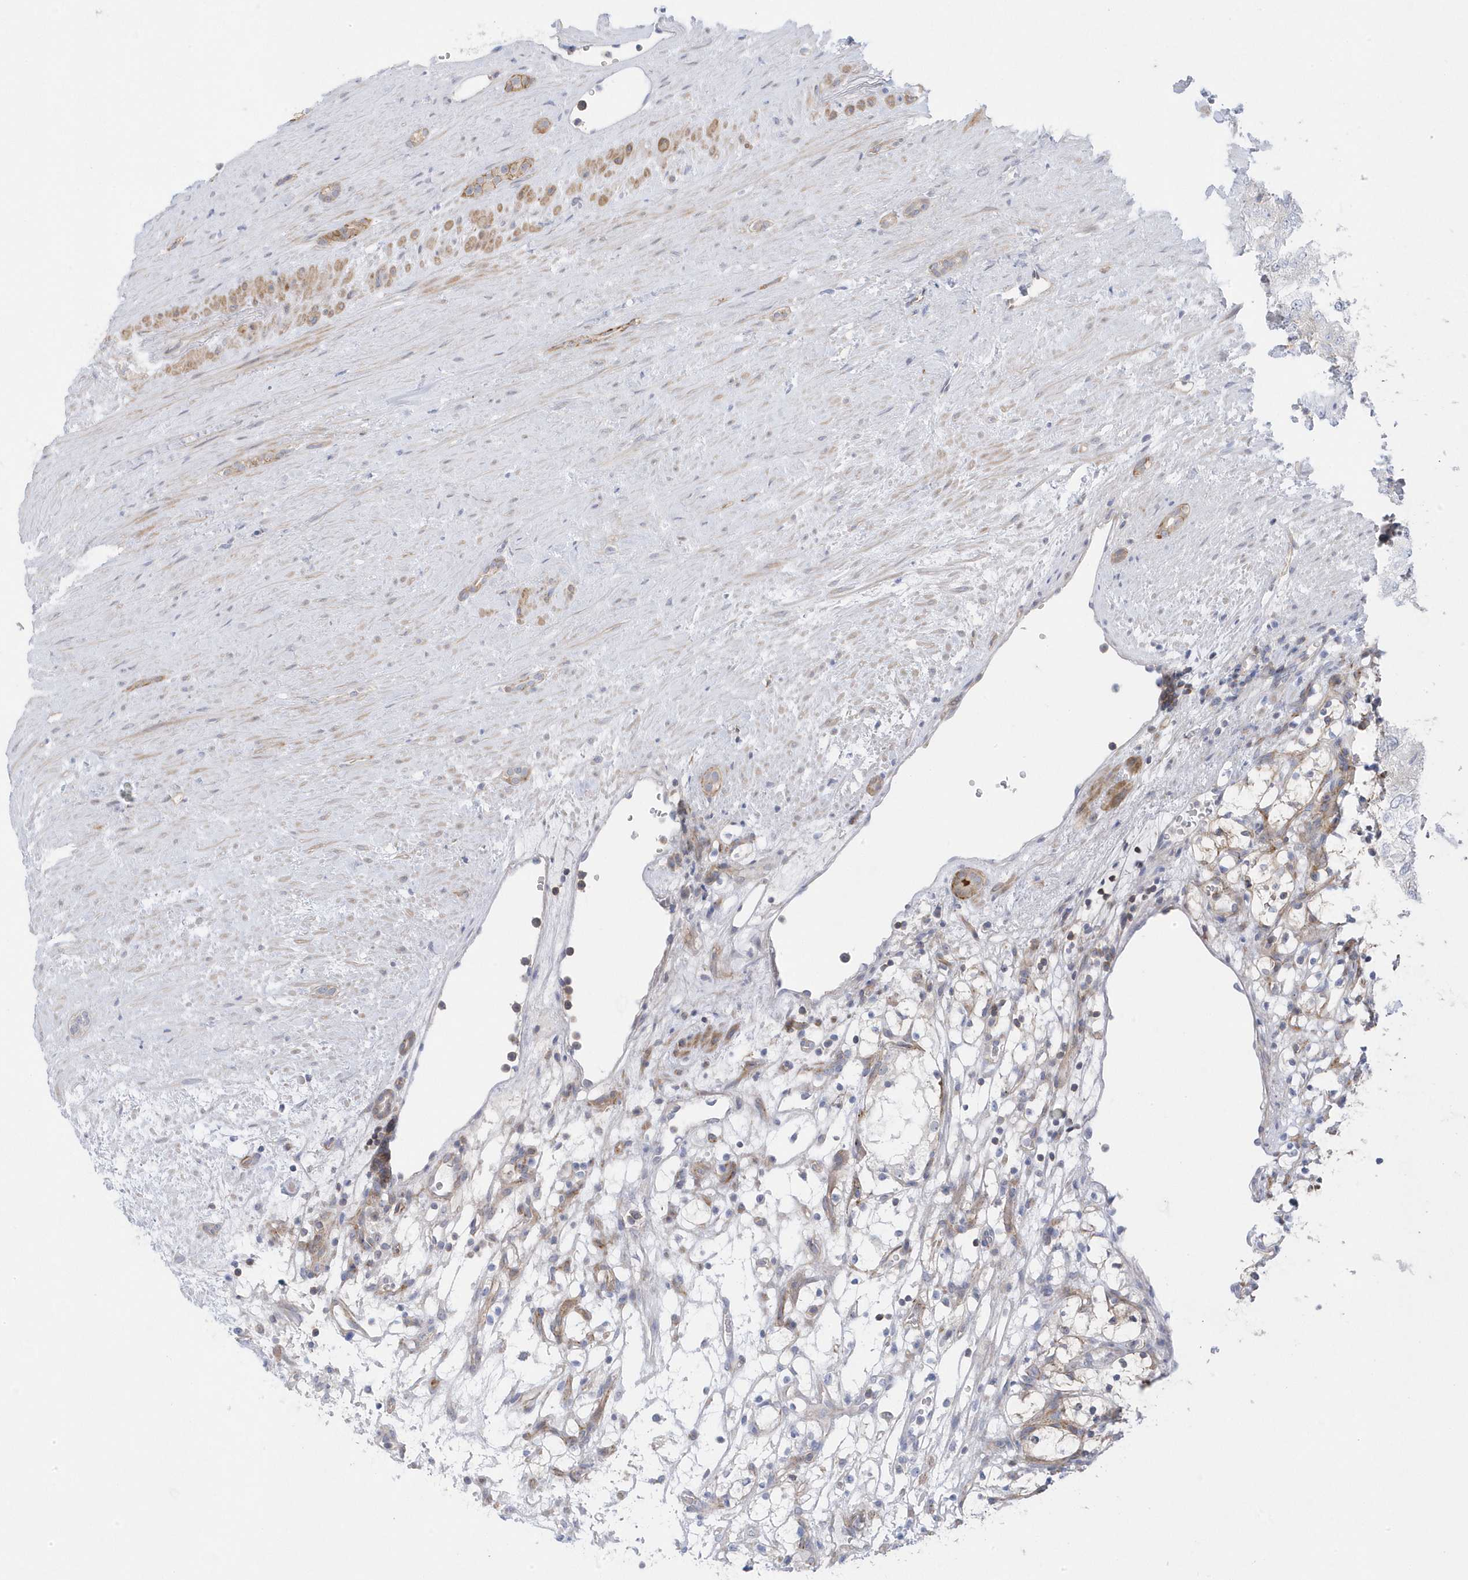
{"staining": {"intensity": "weak", "quantity": "<25%", "location": "cytoplasmic/membranous"}, "tissue": "renal cancer", "cell_type": "Tumor cells", "image_type": "cancer", "snomed": [{"axis": "morphology", "description": "Adenocarcinoma, NOS"}, {"axis": "topography", "description": "Kidney"}], "caption": "Immunohistochemistry (IHC) of renal cancer (adenocarcinoma) exhibits no staining in tumor cells.", "gene": "ANAPC1", "patient": {"sex": "female", "age": 69}}